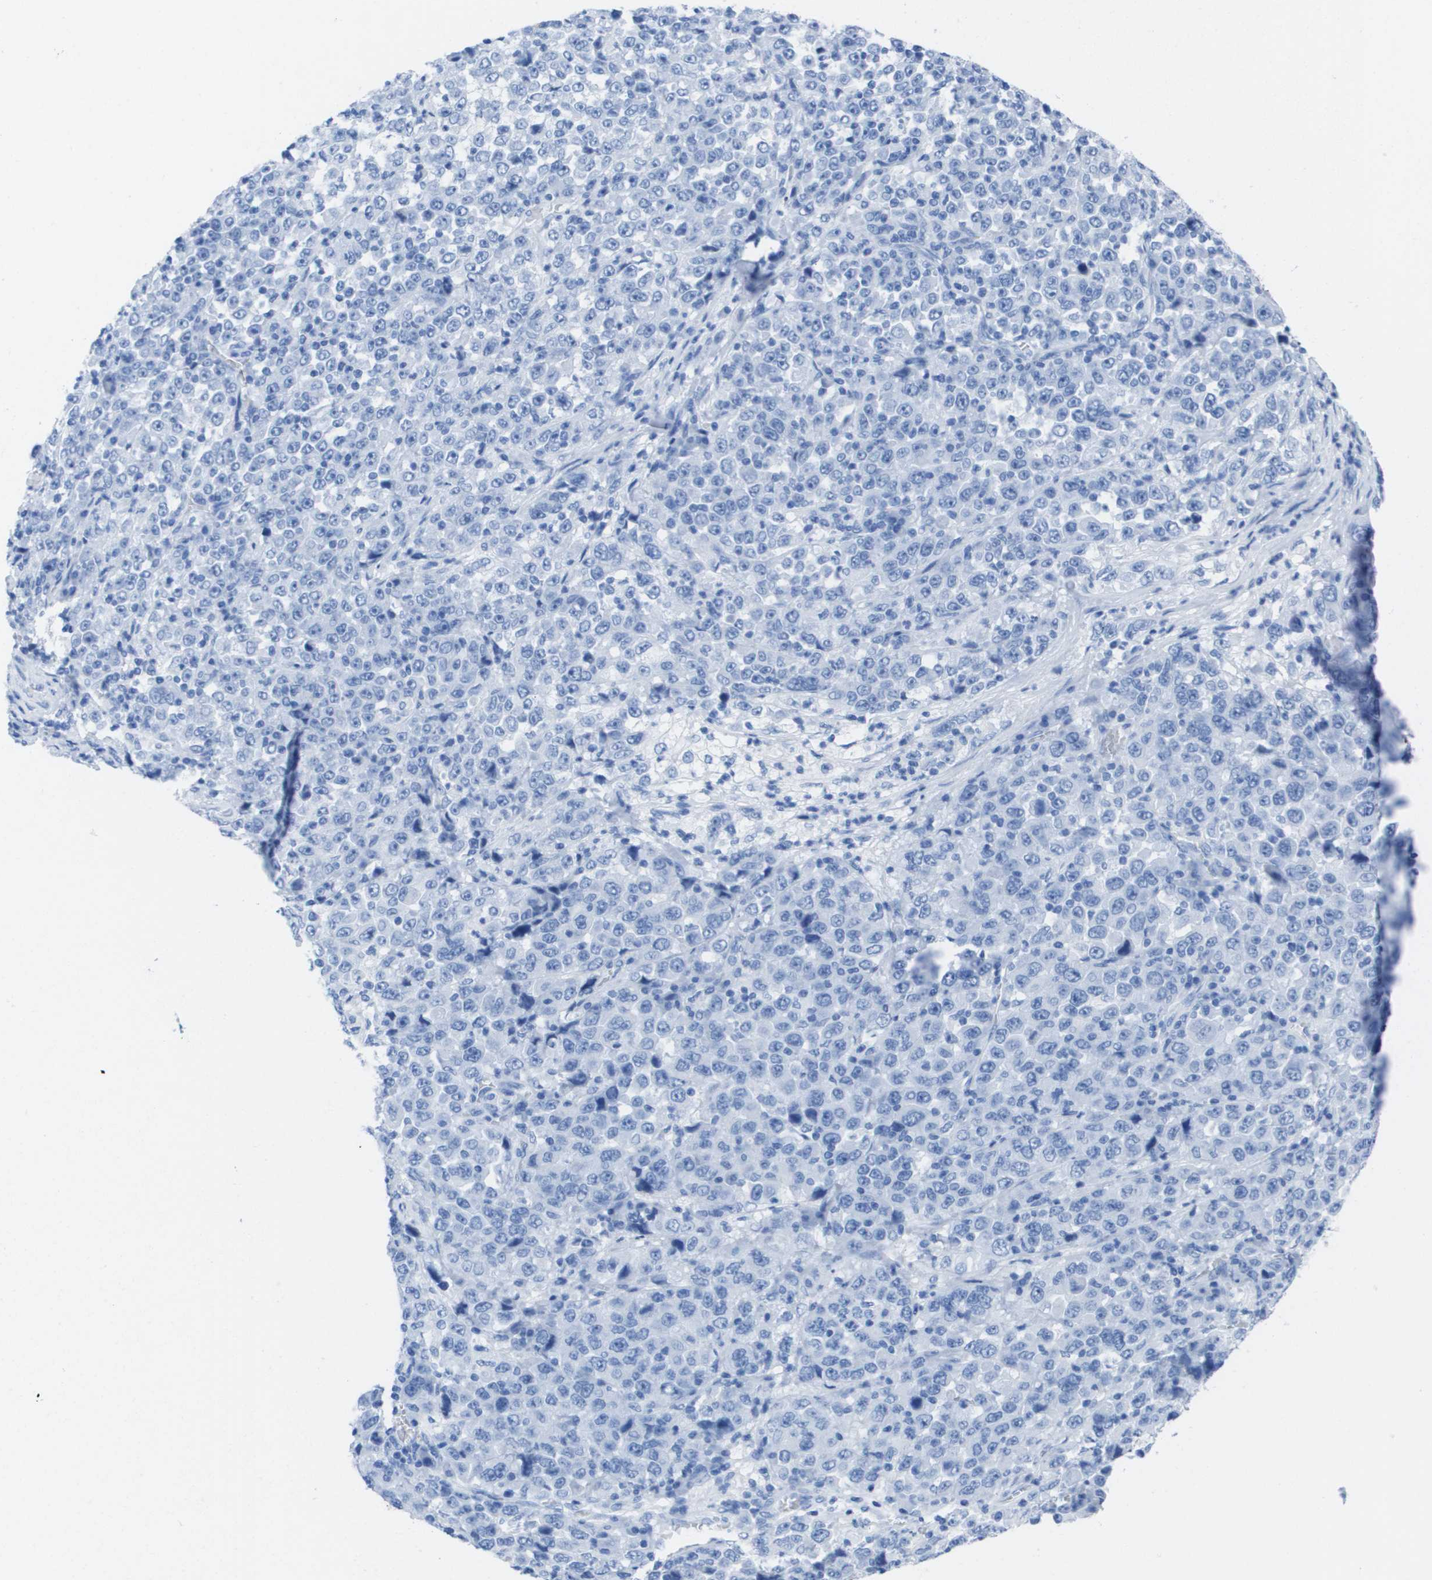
{"staining": {"intensity": "negative", "quantity": "none", "location": "none"}, "tissue": "stomach cancer", "cell_type": "Tumor cells", "image_type": "cancer", "snomed": [{"axis": "morphology", "description": "Normal tissue, NOS"}, {"axis": "morphology", "description": "Adenocarcinoma, NOS"}, {"axis": "topography", "description": "Stomach, upper"}, {"axis": "topography", "description": "Stomach"}], "caption": "This is a photomicrograph of immunohistochemistry staining of stomach cancer (adenocarcinoma), which shows no expression in tumor cells.", "gene": "KCNA3", "patient": {"sex": "male", "age": 59}}